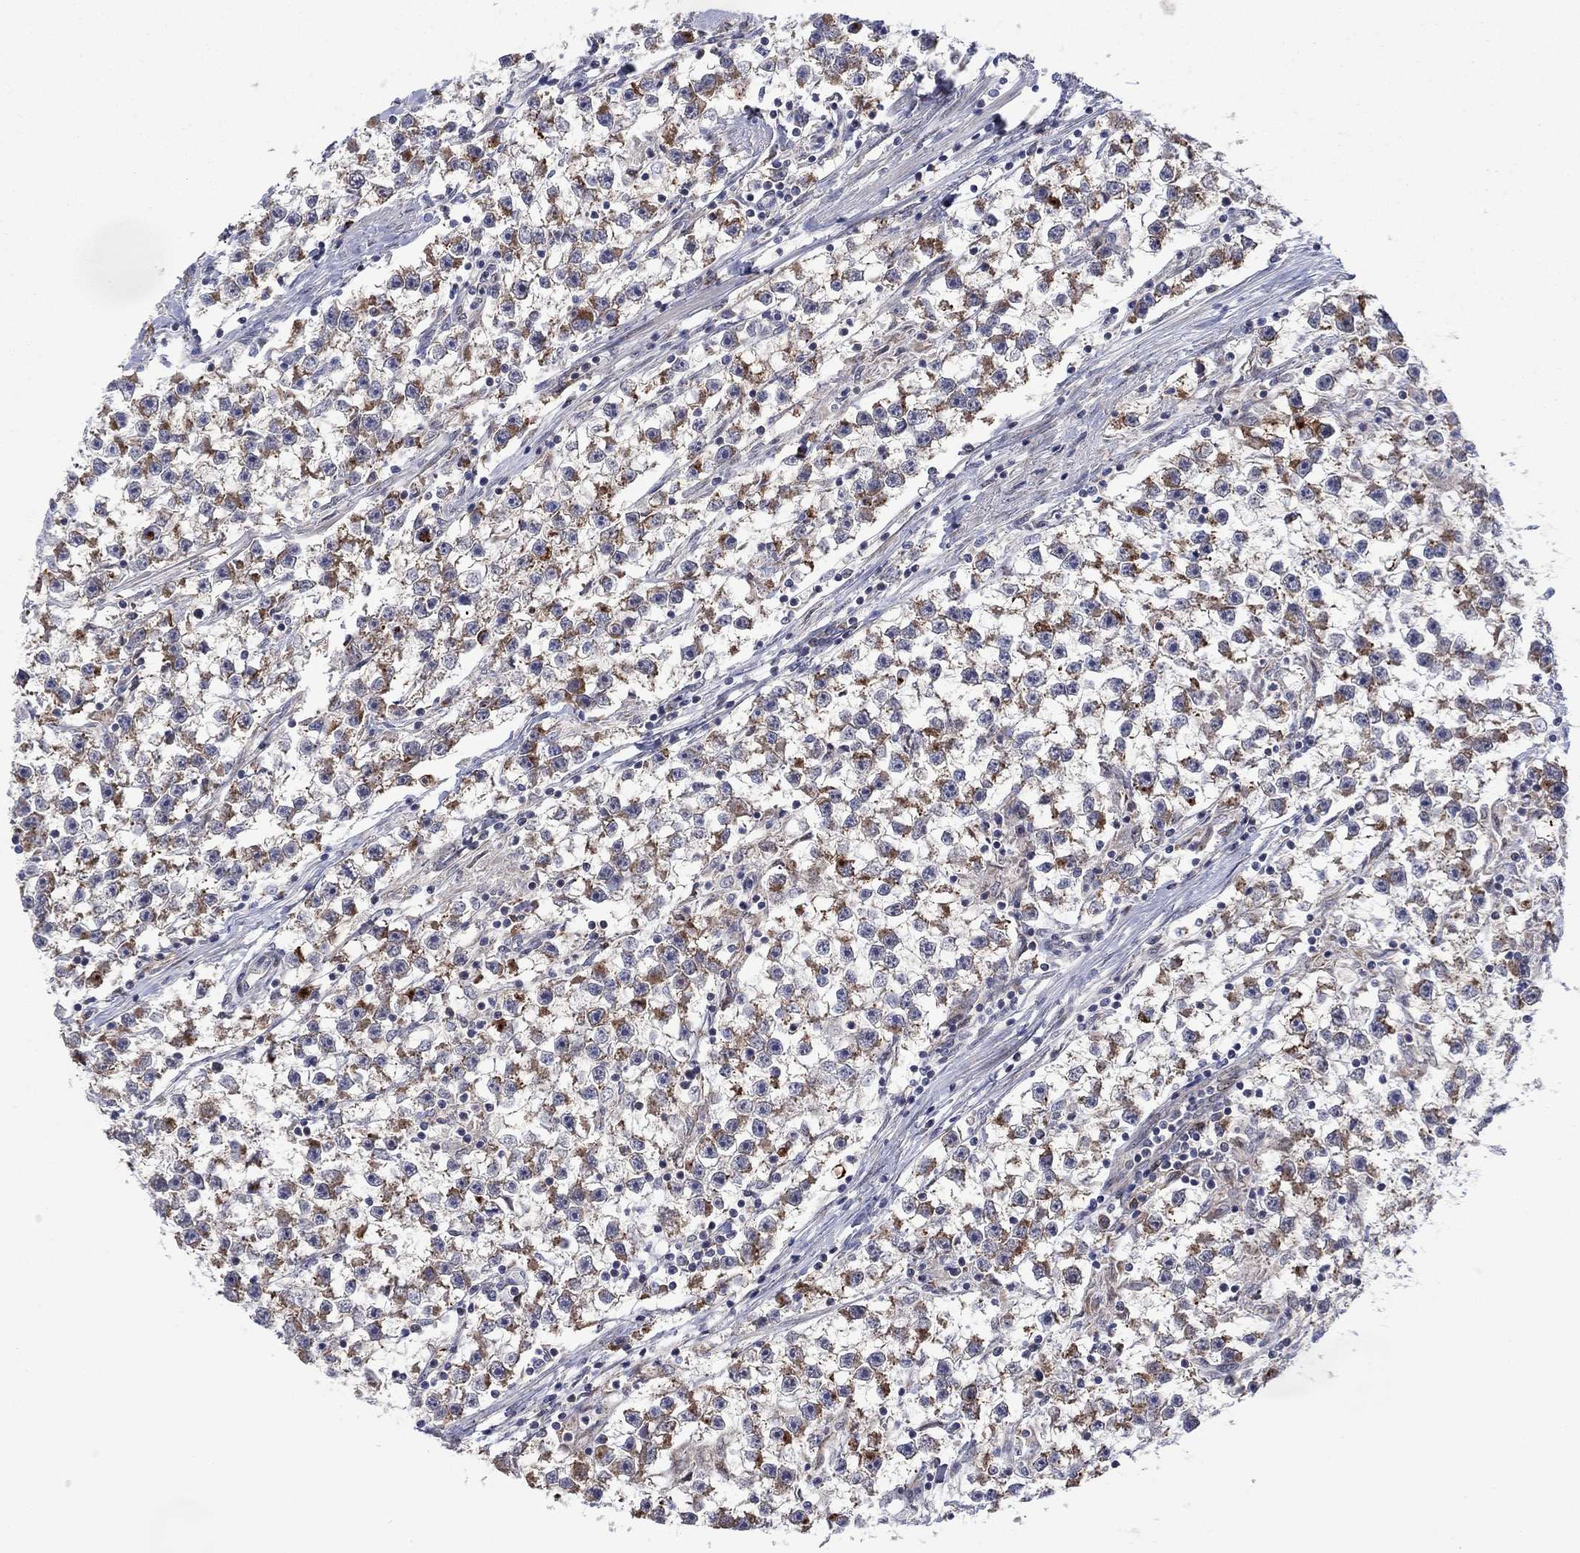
{"staining": {"intensity": "moderate", "quantity": ">75%", "location": "cytoplasmic/membranous"}, "tissue": "testis cancer", "cell_type": "Tumor cells", "image_type": "cancer", "snomed": [{"axis": "morphology", "description": "Seminoma, NOS"}, {"axis": "topography", "description": "Testis"}], "caption": "This micrograph demonstrates testis cancer (seminoma) stained with IHC to label a protein in brown. The cytoplasmic/membranous of tumor cells show moderate positivity for the protein. Nuclei are counter-stained blue.", "gene": "SLC35F2", "patient": {"sex": "male", "age": 59}}